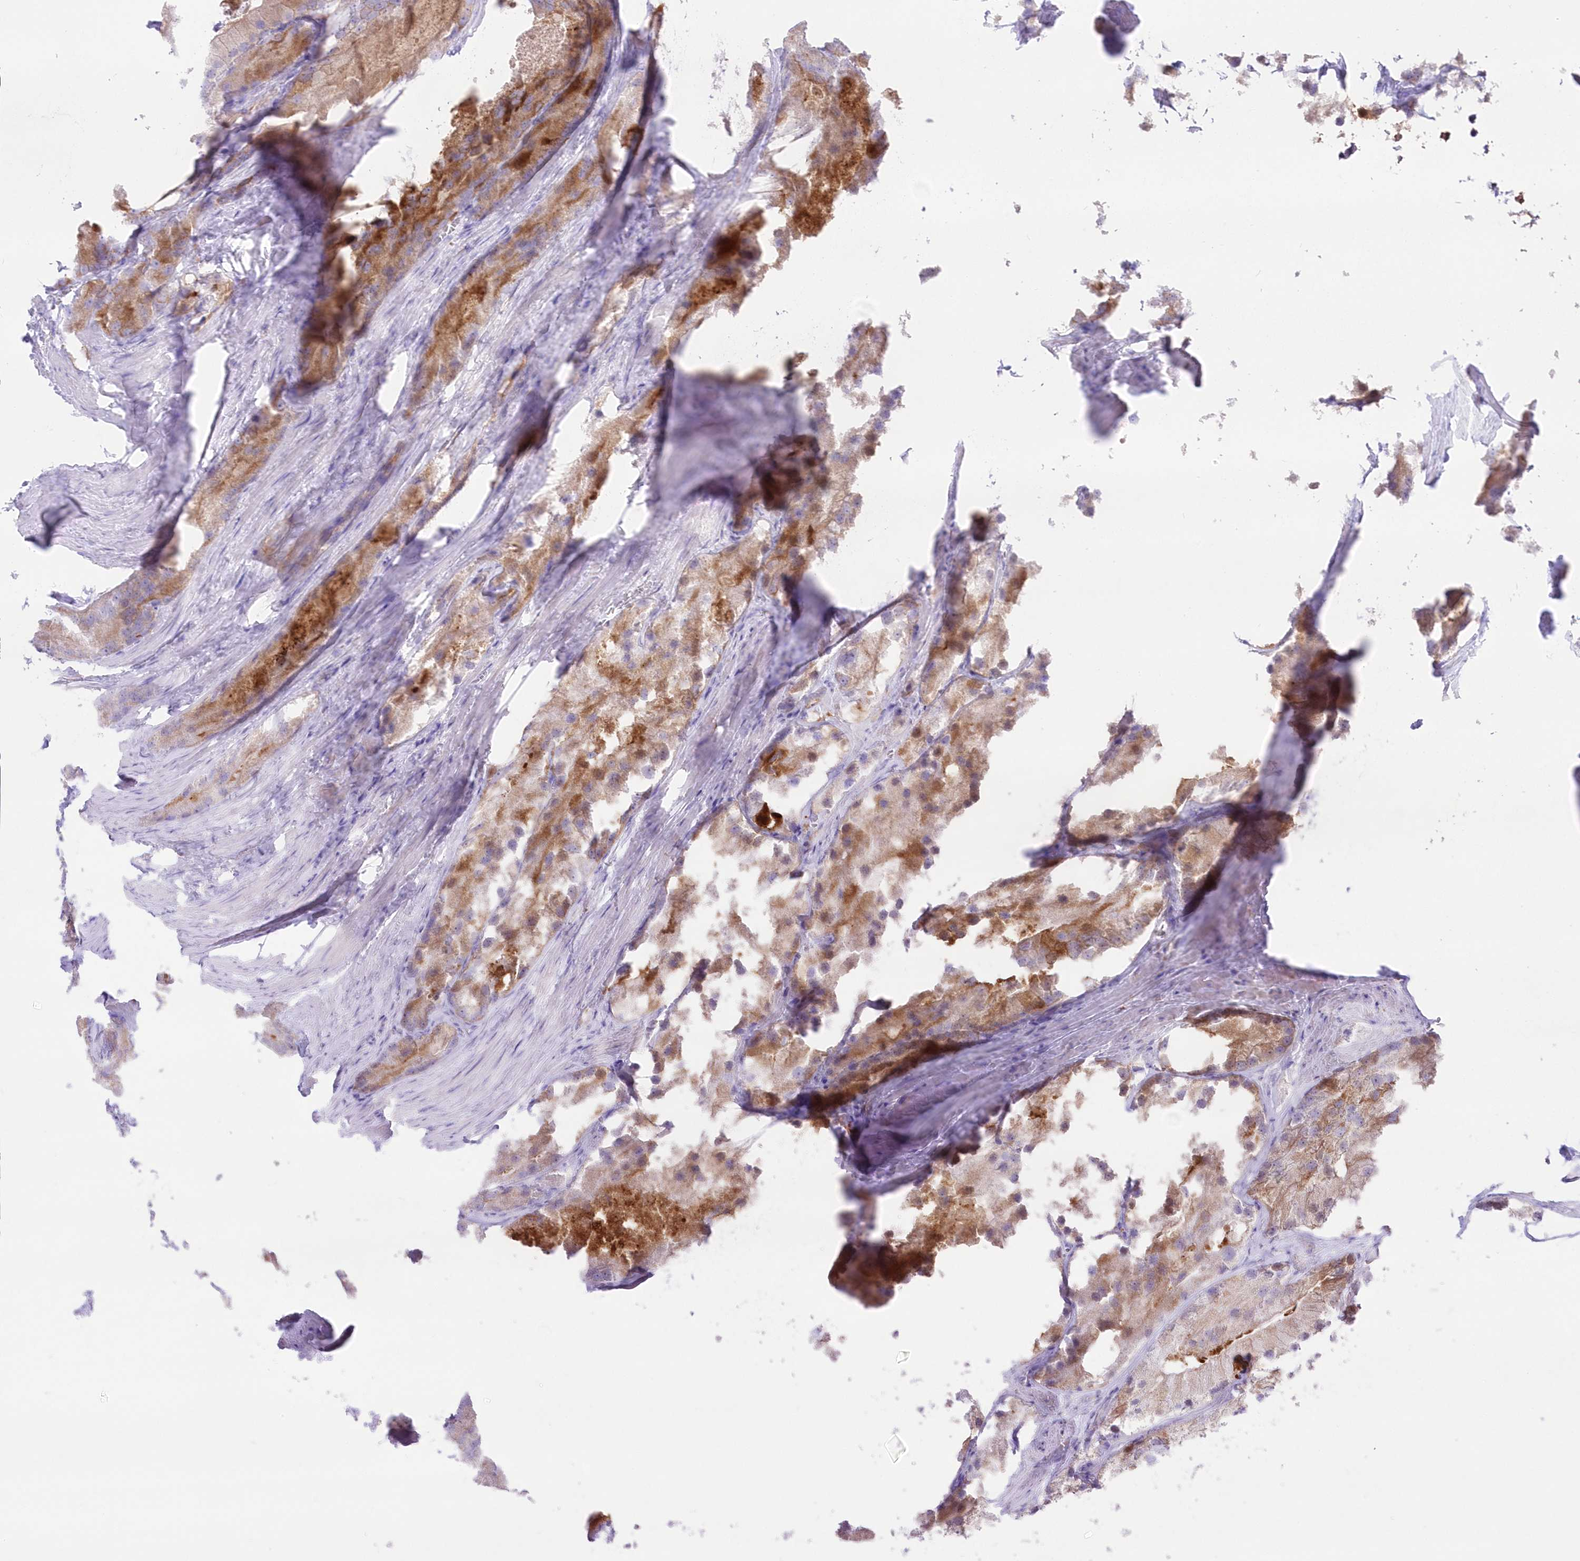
{"staining": {"intensity": "moderate", "quantity": ">75%", "location": "cytoplasmic/membranous"}, "tissue": "prostate cancer", "cell_type": "Tumor cells", "image_type": "cancer", "snomed": [{"axis": "morphology", "description": "Adenocarcinoma, Low grade"}, {"axis": "topography", "description": "Prostate"}], "caption": "Brown immunohistochemical staining in prostate cancer (low-grade adenocarcinoma) displays moderate cytoplasmic/membranous positivity in about >75% of tumor cells.", "gene": "DNAJC19", "patient": {"sex": "male", "age": 69}}